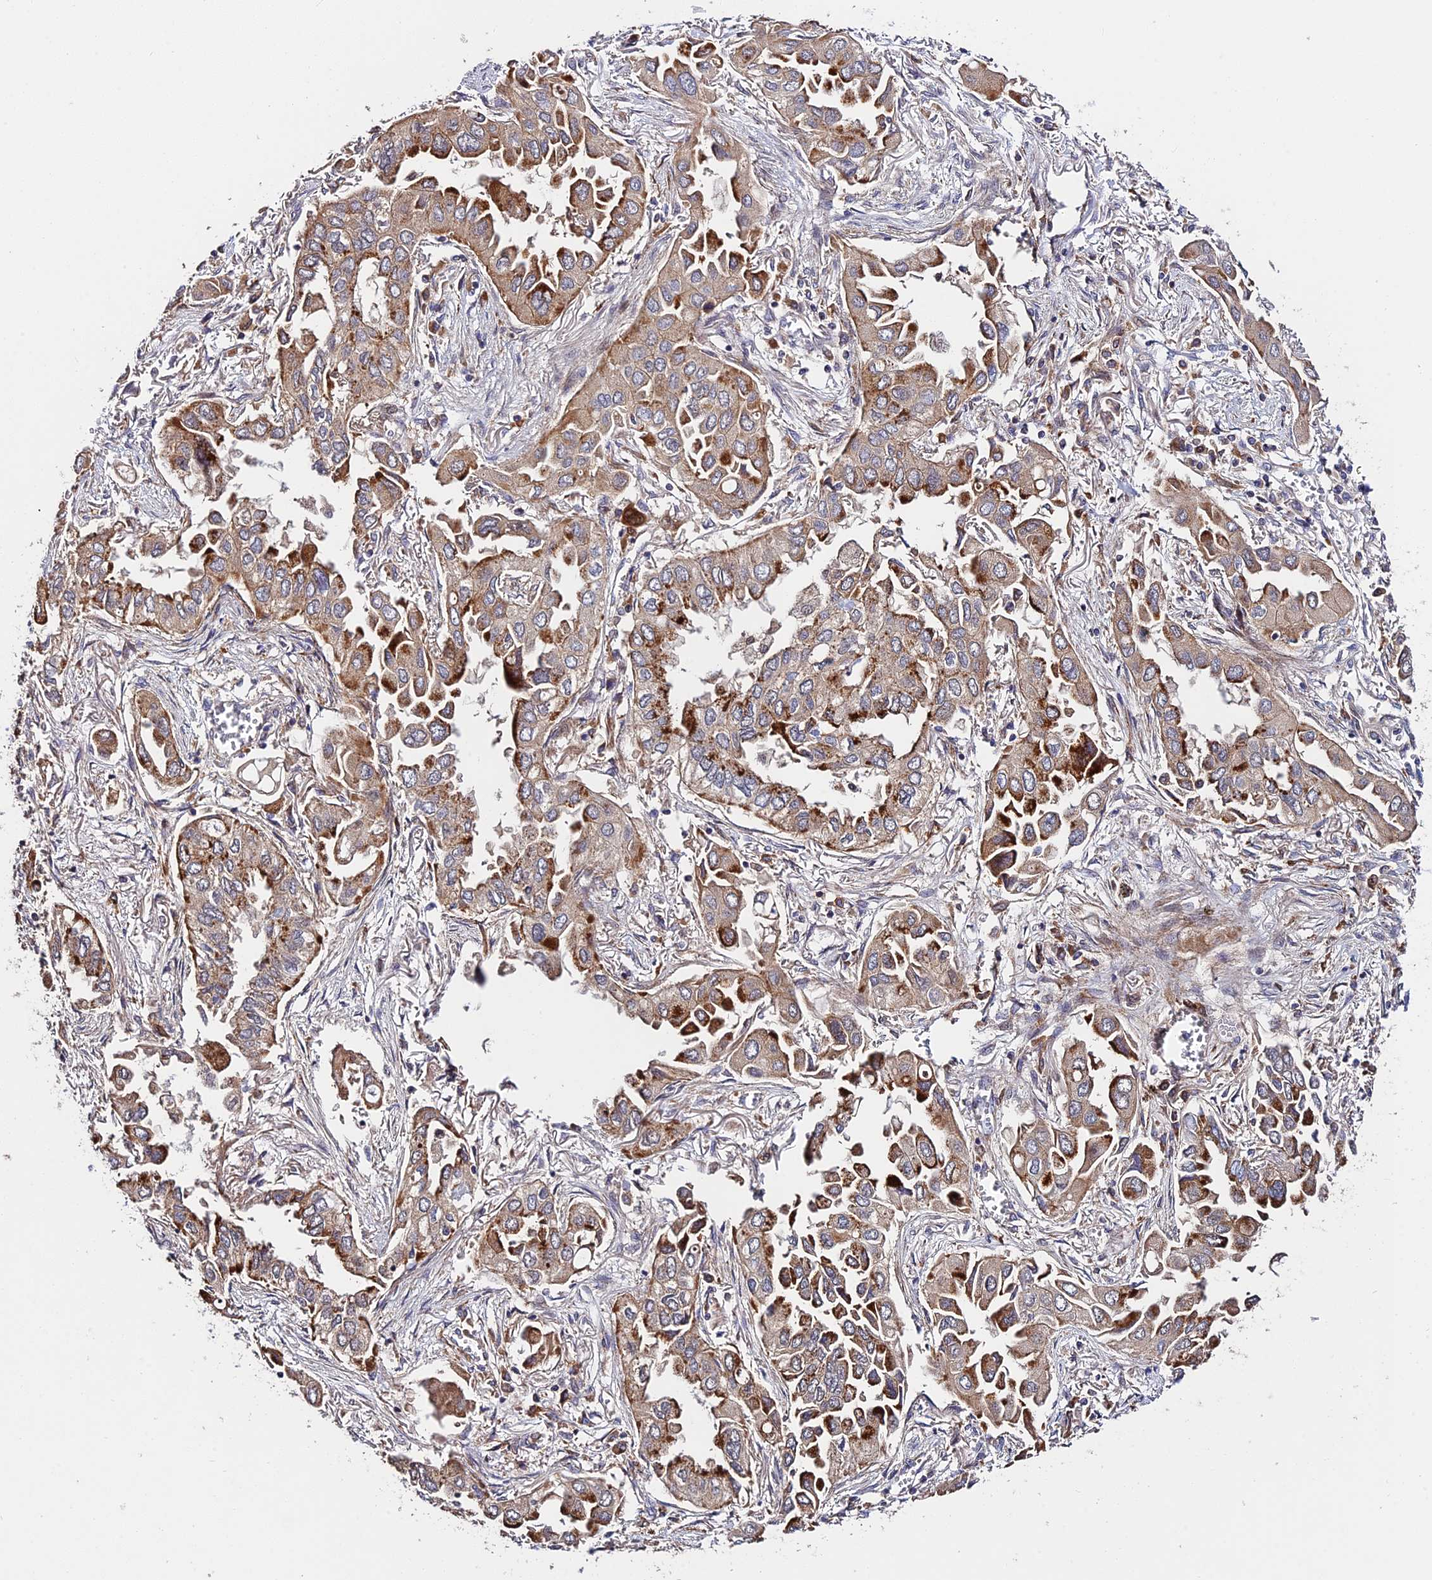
{"staining": {"intensity": "moderate", "quantity": ">75%", "location": "cytoplasmic/membranous"}, "tissue": "lung cancer", "cell_type": "Tumor cells", "image_type": "cancer", "snomed": [{"axis": "morphology", "description": "Adenocarcinoma, NOS"}, {"axis": "topography", "description": "Lung"}], "caption": "IHC of lung cancer (adenocarcinoma) shows medium levels of moderate cytoplasmic/membranous expression in approximately >75% of tumor cells. (brown staining indicates protein expression, while blue staining denotes nuclei).", "gene": "FUOM", "patient": {"sex": "female", "age": 76}}